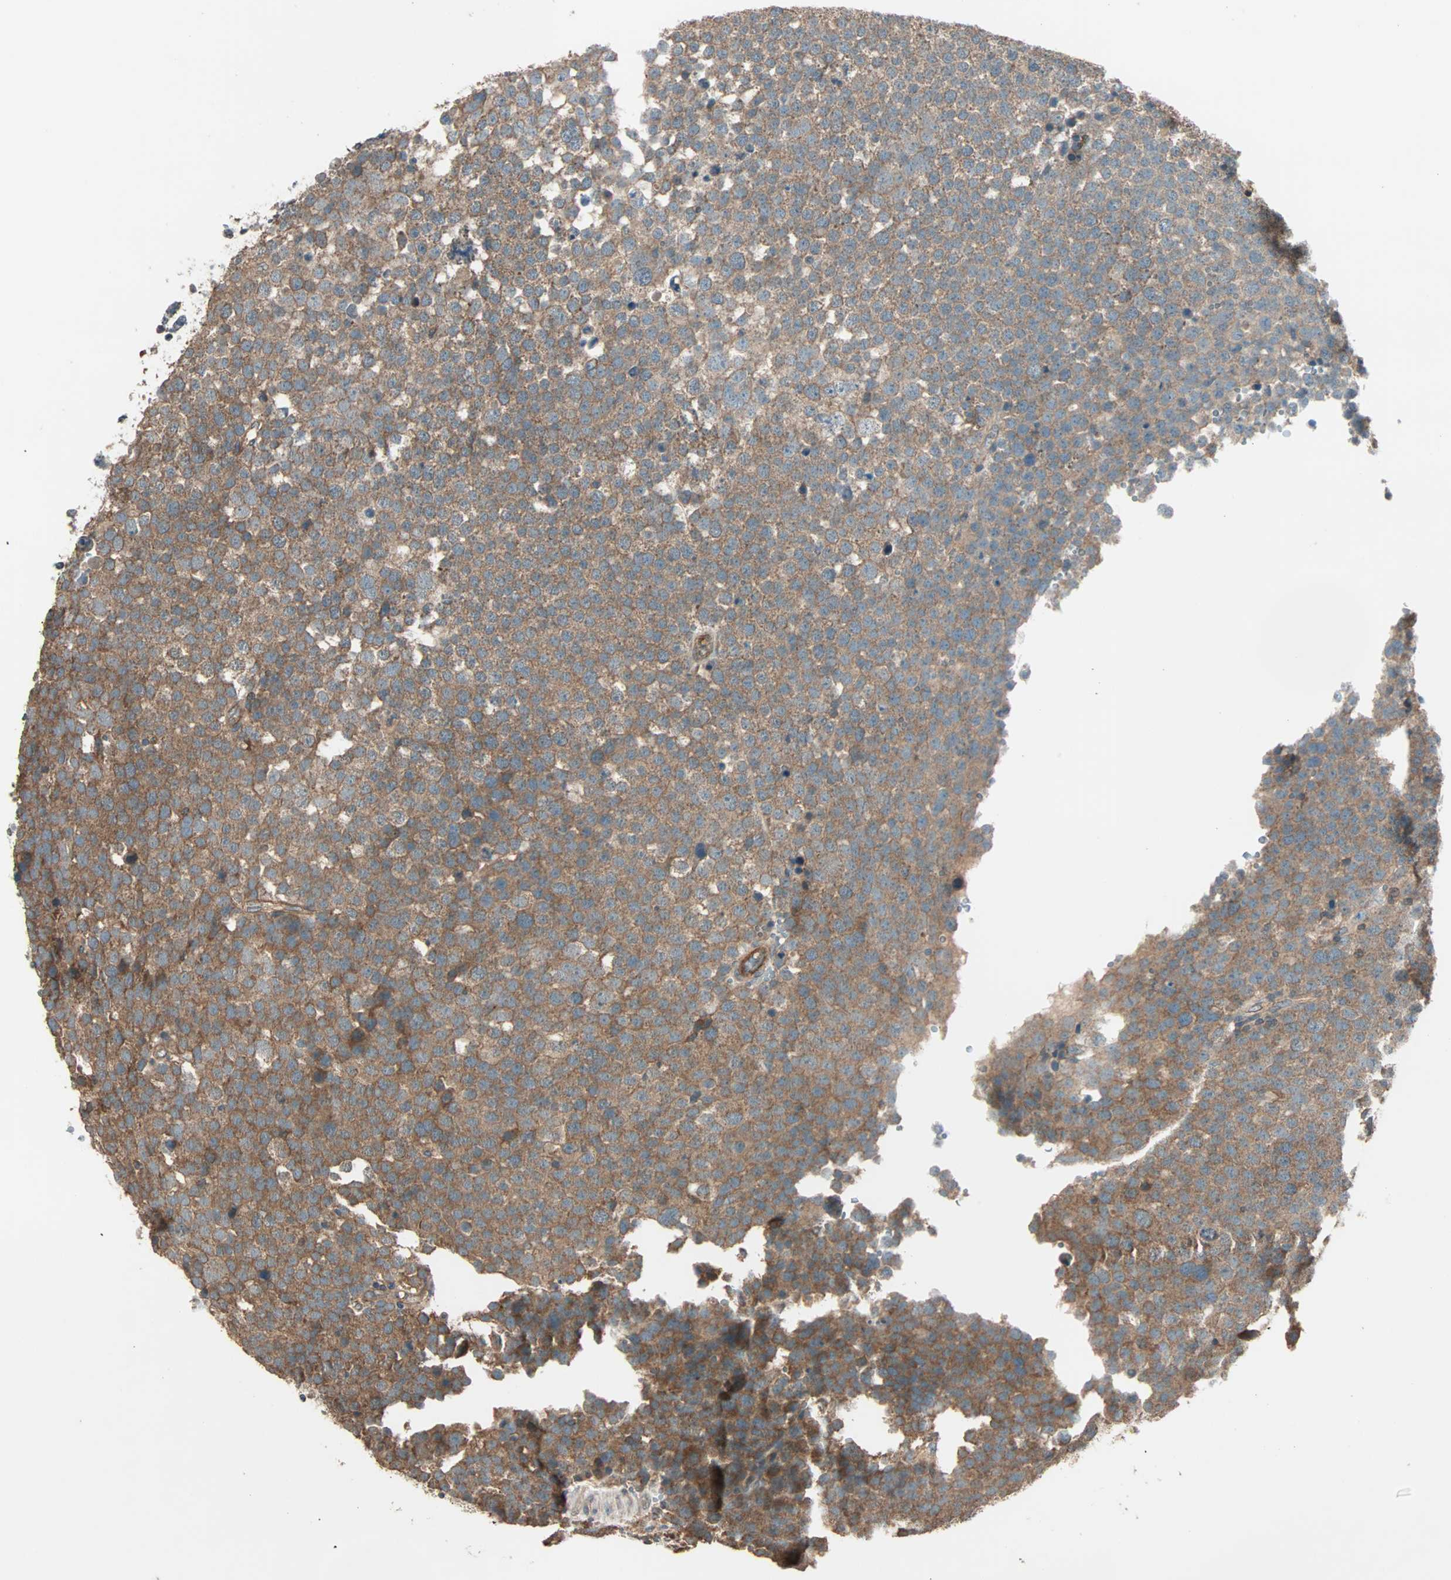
{"staining": {"intensity": "moderate", "quantity": ">75%", "location": "cytoplasmic/membranous"}, "tissue": "testis cancer", "cell_type": "Tumor cells", "image_type": "cancer", "snomed": [{"axis": "morphology", "description": "Seminoma, NOS"}, {"axis": "topography", "description": "Testis"}], "caption": "This histopathology image exhibits immunohistochemistry staining of human seminoma (testis), with medium moderate cytoplasmic/membranous expression in about >75% of tumor cells.", "gene": "MAP3K21", "patient": {"sex": "male", "age": 71}}